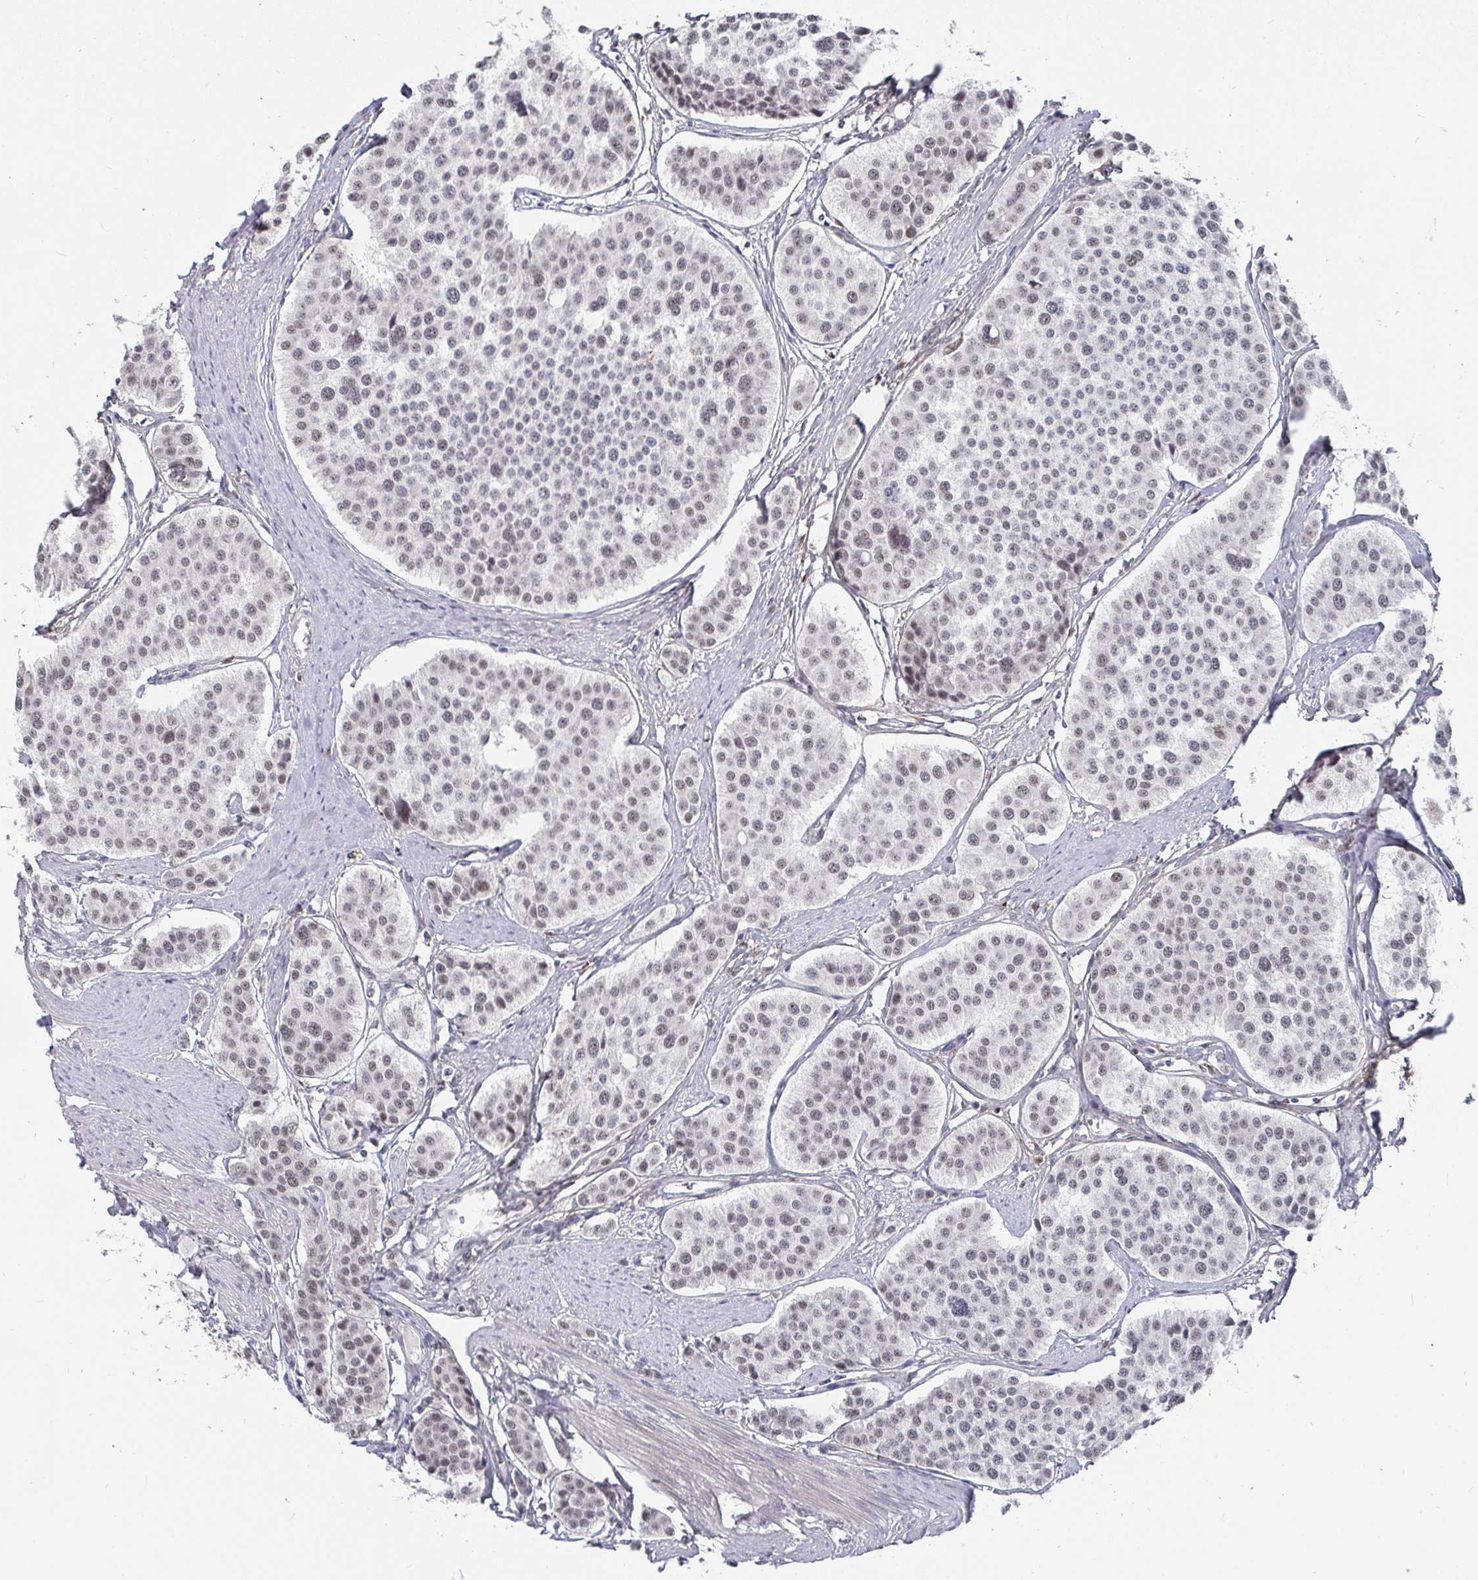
{"staining": {"intensity": "weak", "quantity": "<25%", "location": "nuclear"}, "tissue": "carcinoid", "cell_type": "Tumor cells", "image_type": "cancer", "snomed": [{"axis": "morphology", "description": "Carcinoid, malignant, NOS"}, {"axis": "topography", "description": "Small intestine"}], "caption": "Immunohistochemical staining of carcinoid (malignant) demonstrates no significant positivity in tumor cells.", "gene": "RCOR1", "patient": {"sex": "male", "age": 60}}